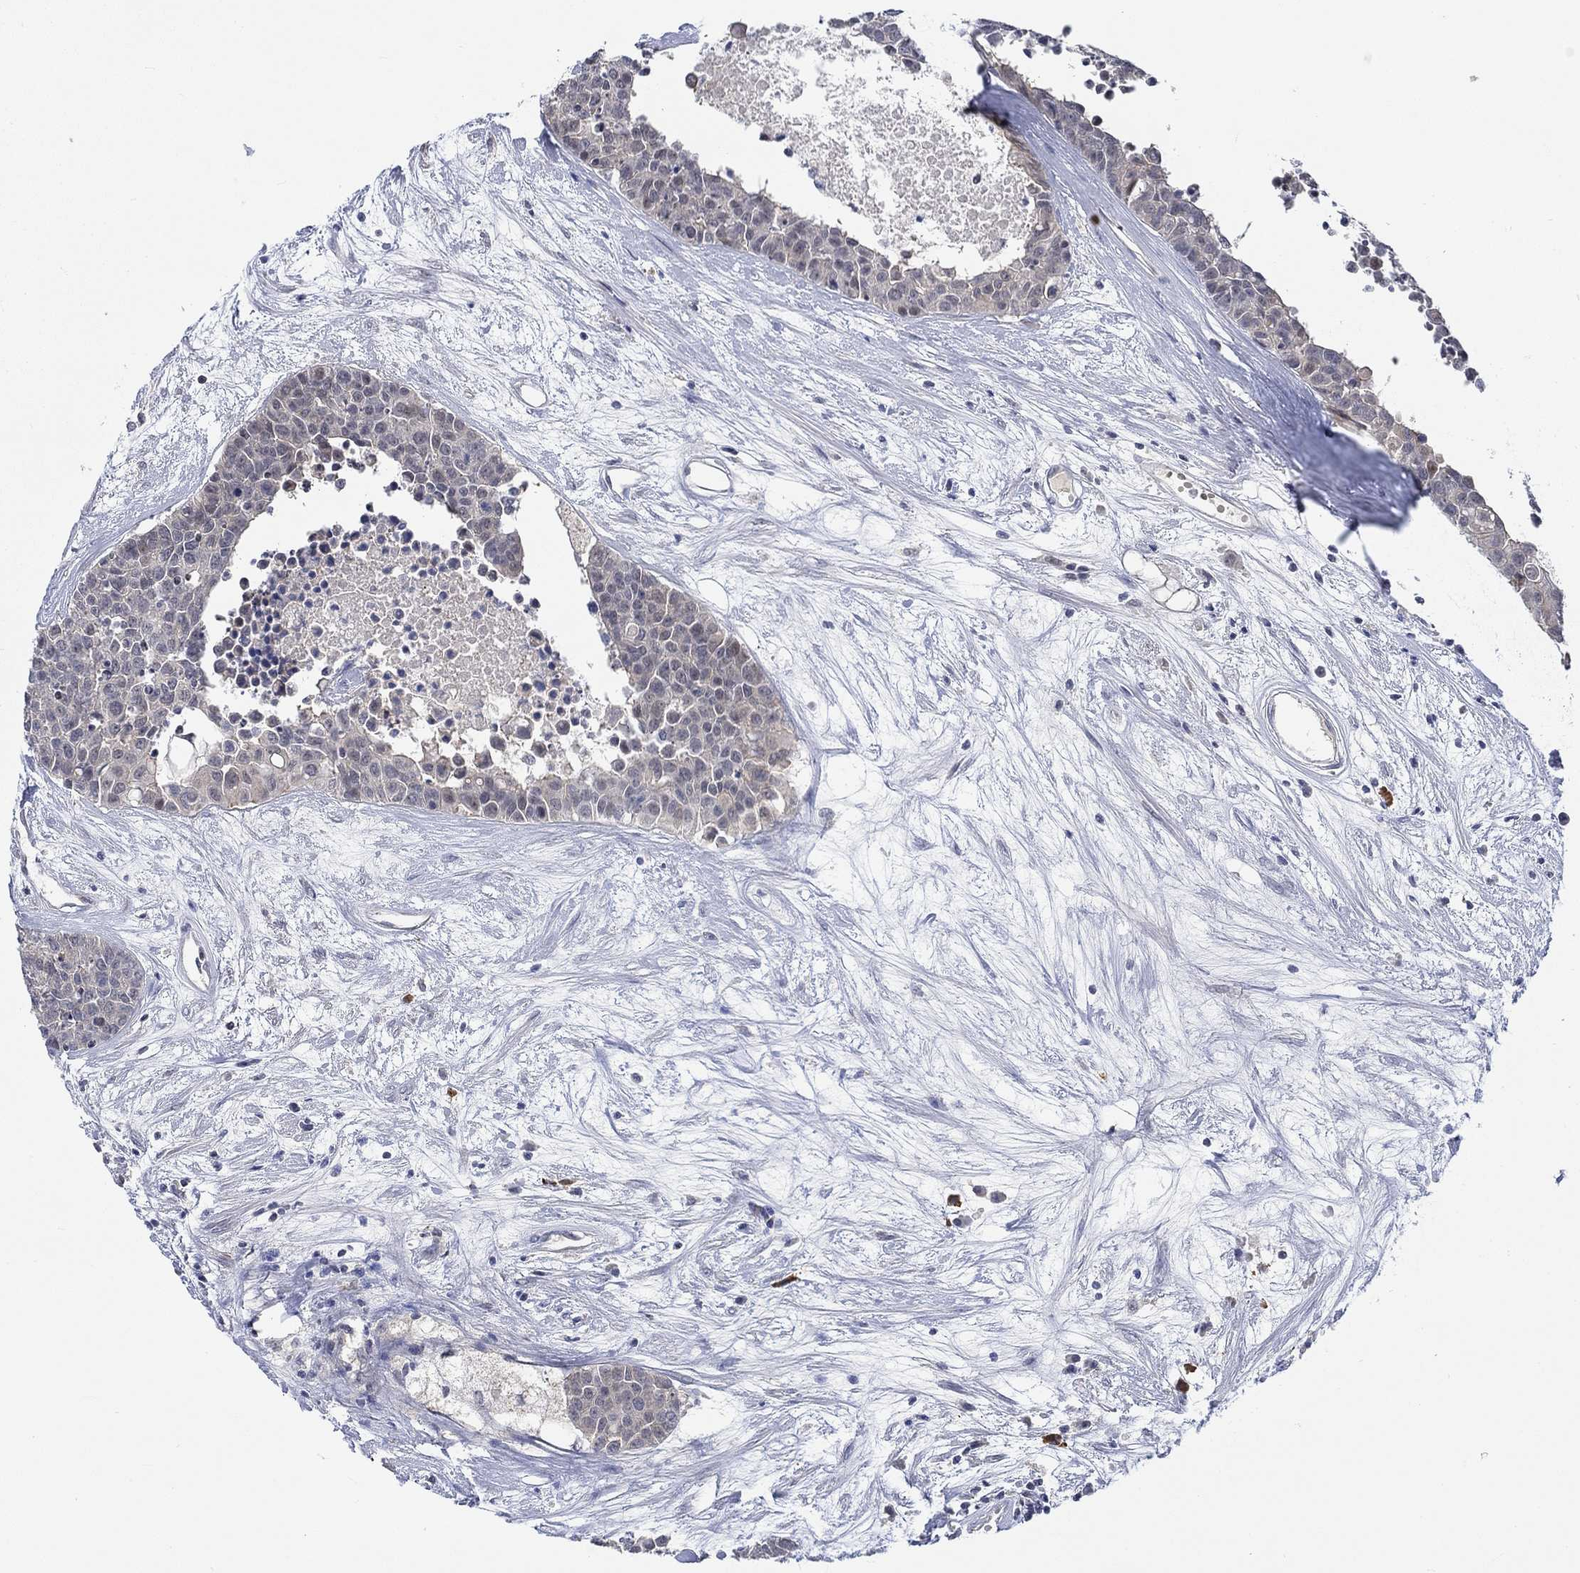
{"staining": {"intensity": "negative", "quantity": "none", "location": "none"}, "tissue": "carcinoid", "cell_type": "Tumor cells", "image_type": "cancer", "snomed": [{"axis": "morphology", "description": "Carcinoid, malignant, NOS"}, {"axis": "topography", "description": "Colon"}], "caption": "Tumor cells are negative for protein expression in human carcinoid.", "gene": "WASF1", "patient": {"sex": "male", "age": 81}}